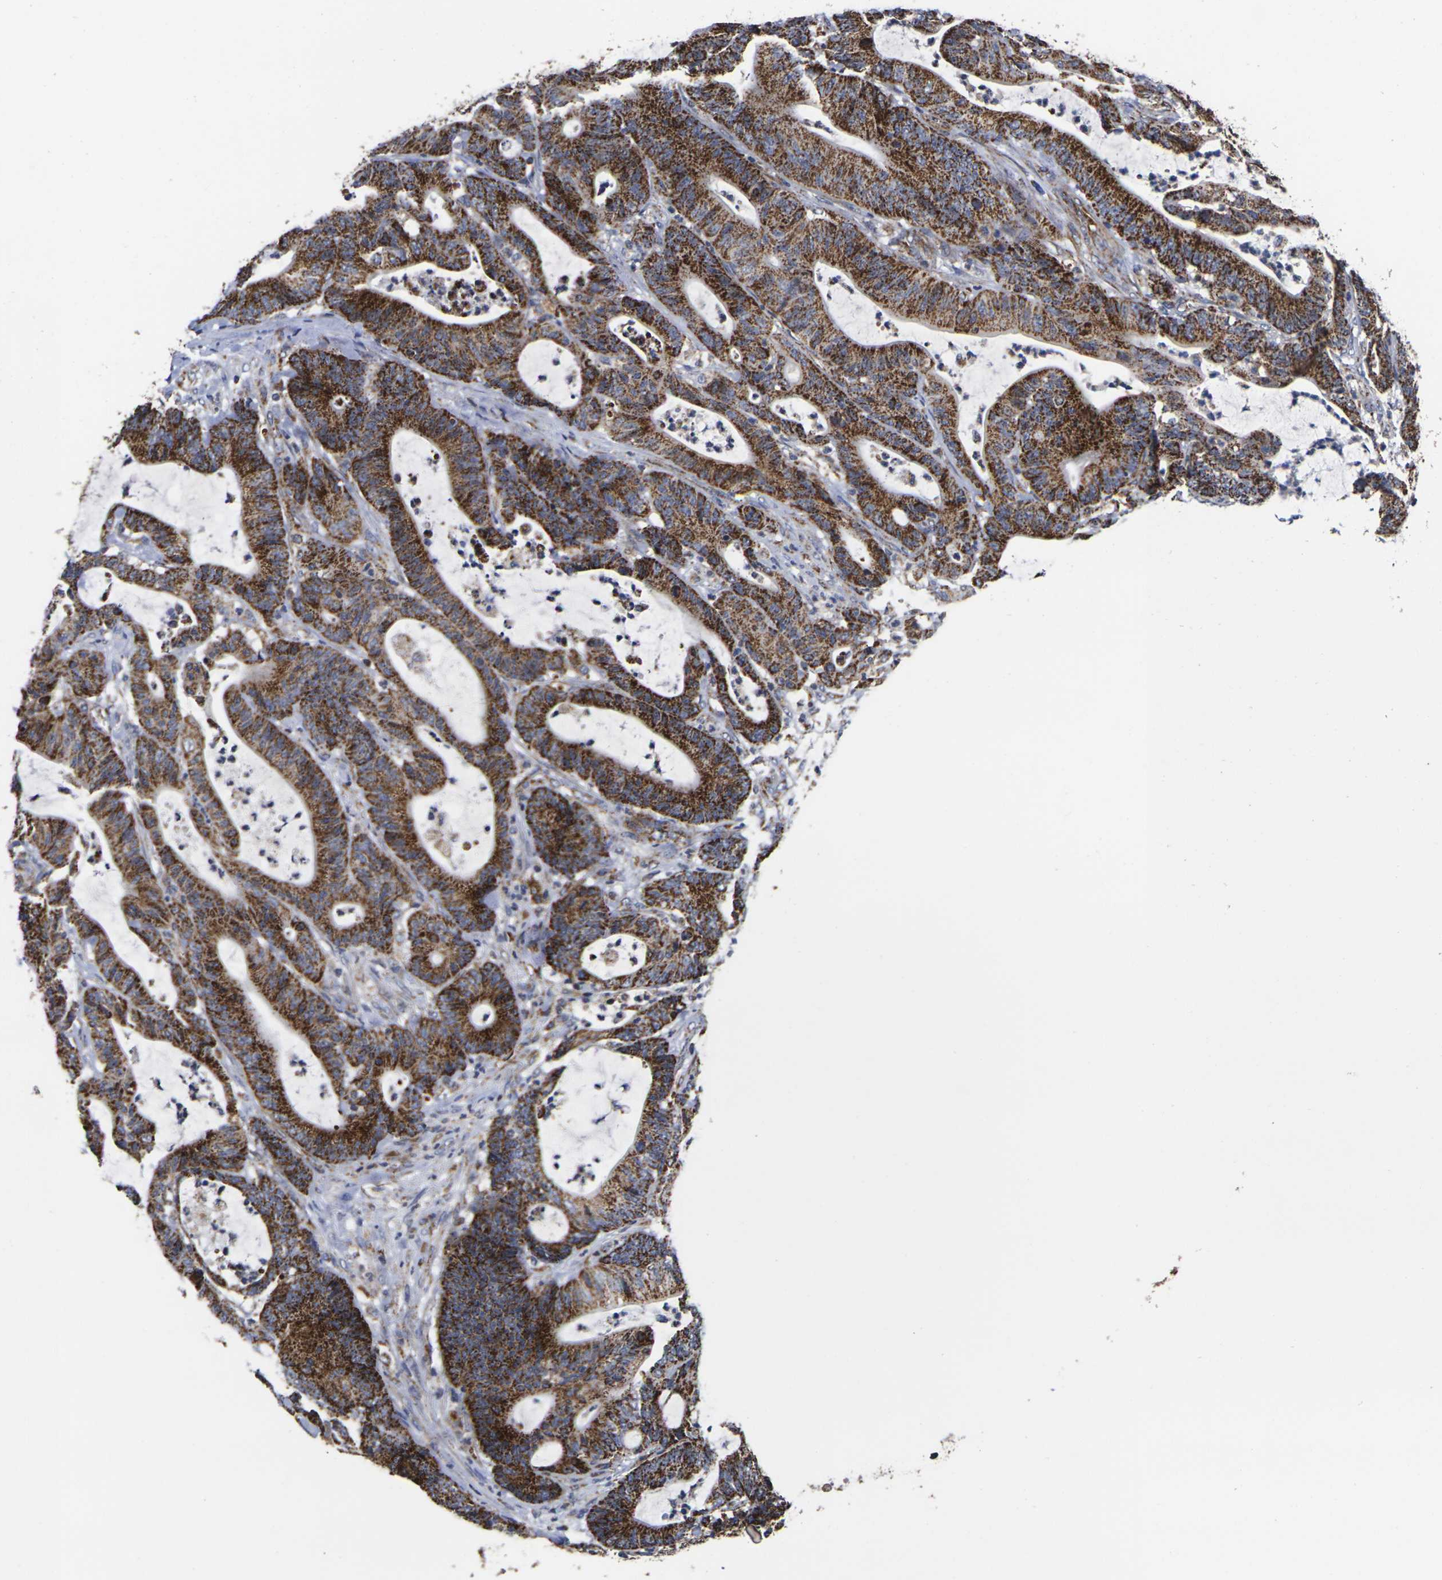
{"staining": {"intensity": "strong", "quantity": ">75%", "location": "cytoplasmic/membranous"}, "tissue": "colorectal cancer", "cell_type": "Tumor cells", "image_type": "cancer", "snomed": [{"axis": "morphology", "description": "Adenocarcinoma, NOS"}, {"axis": "topography", "description": "Colon"}], "caption": "Immunohistochemistry micrograph of colorectal cancer stained for a protein (brown), which demonstrates high levels of strong cytoplasmic/membranous staining in about >75% of tumor cells.", "gene": "P2RY11", "patient": {"sex": "female", "age": 84}}